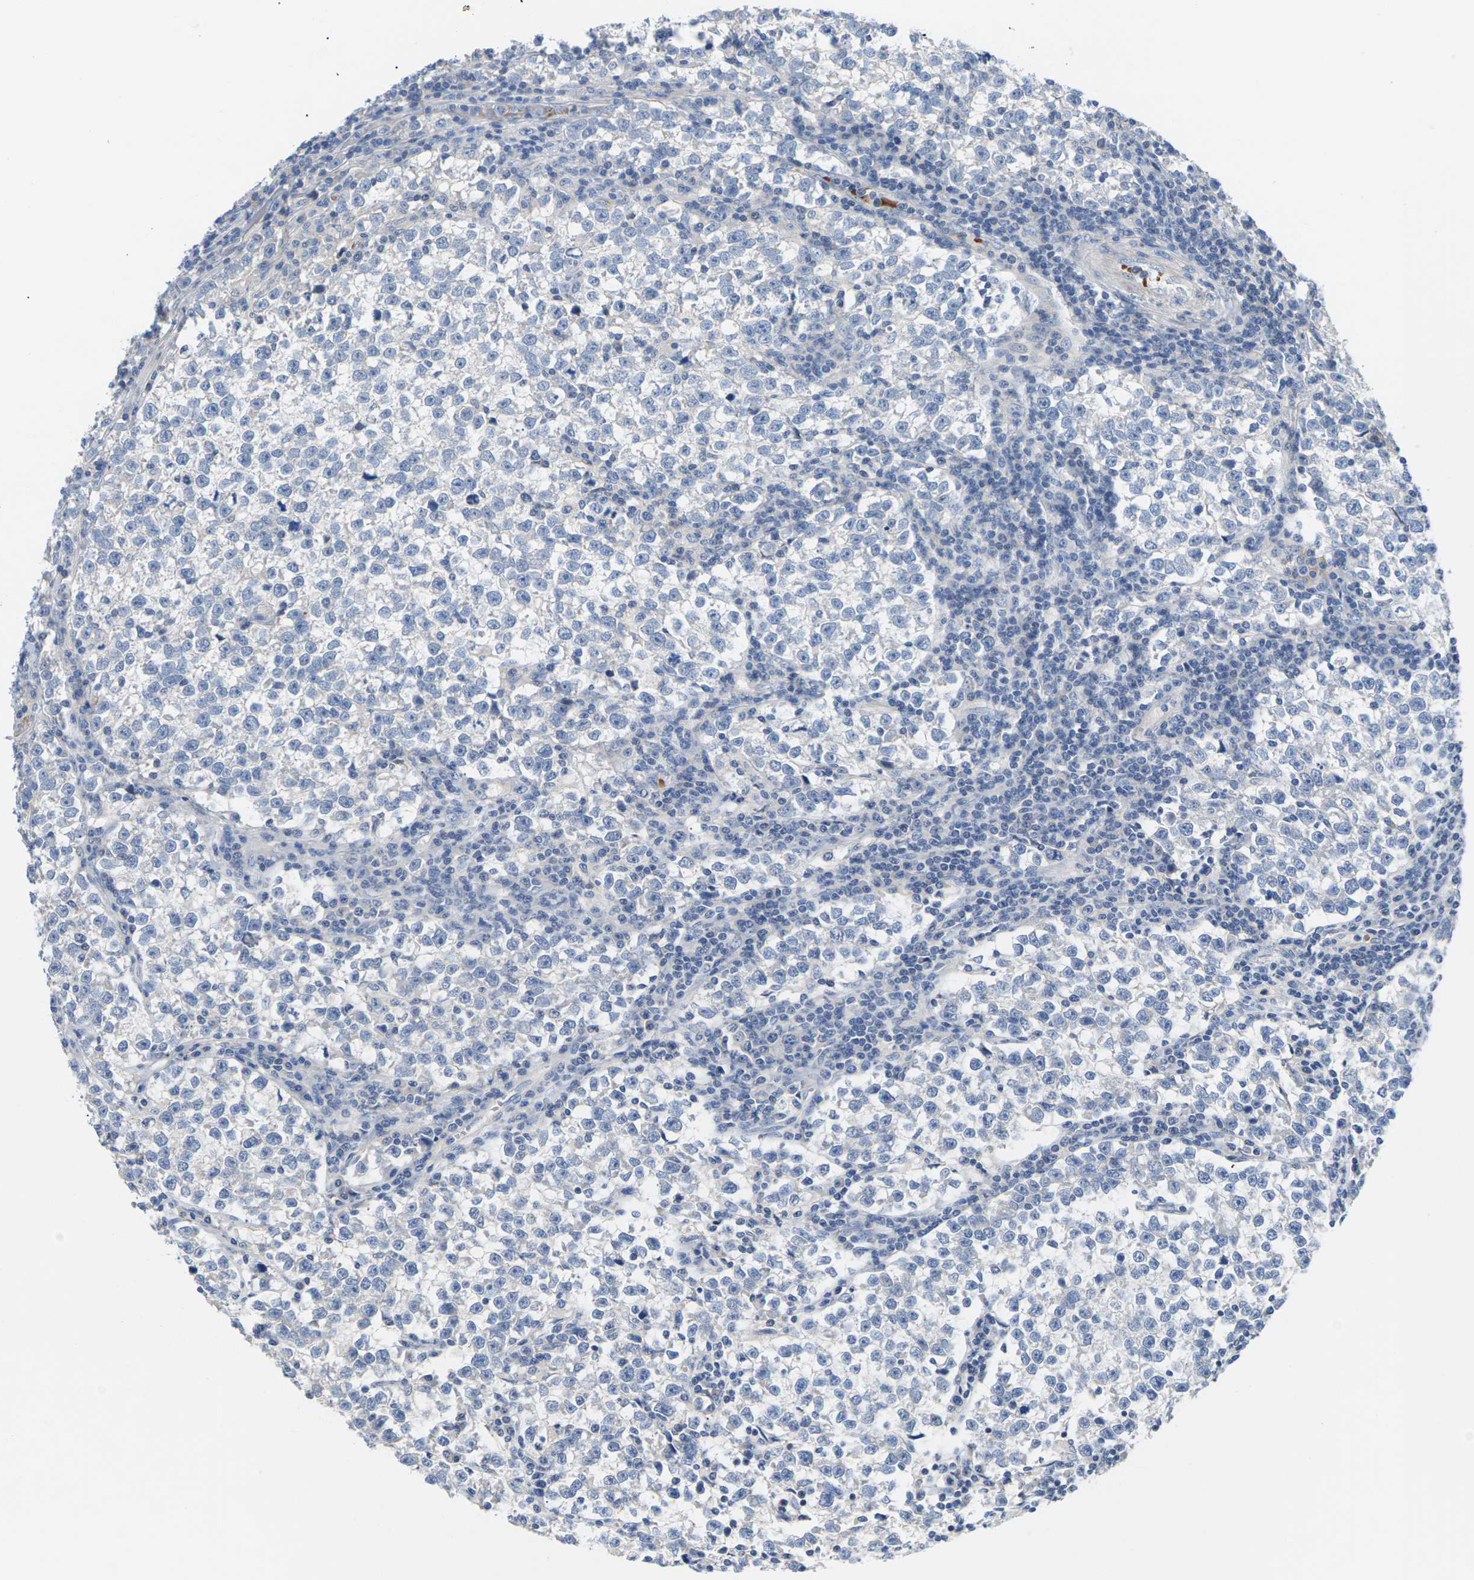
{"staining": {"intensity": "negative", "quantity": "none", "location": "none"}, "tissue": "testis cancer", "cell_type": "Tumor cells", "image_type": "cancer", "snomed": [{"axis": "morphology", "description": "Normal tissue, NOS"}, {"axis": "morphology", "description": "Seminoma, NOS"}, {"axis": "topography", "description": "Testis"}], "caption": "Immunohistochemistry of testis seminoma shows no expression in tumor cells. (DAB immunohistochemistry visualized using brightfield microscopy, high magnification).", "gene": "TMCO4", "patient": {"sex": "male", "age": 43}}